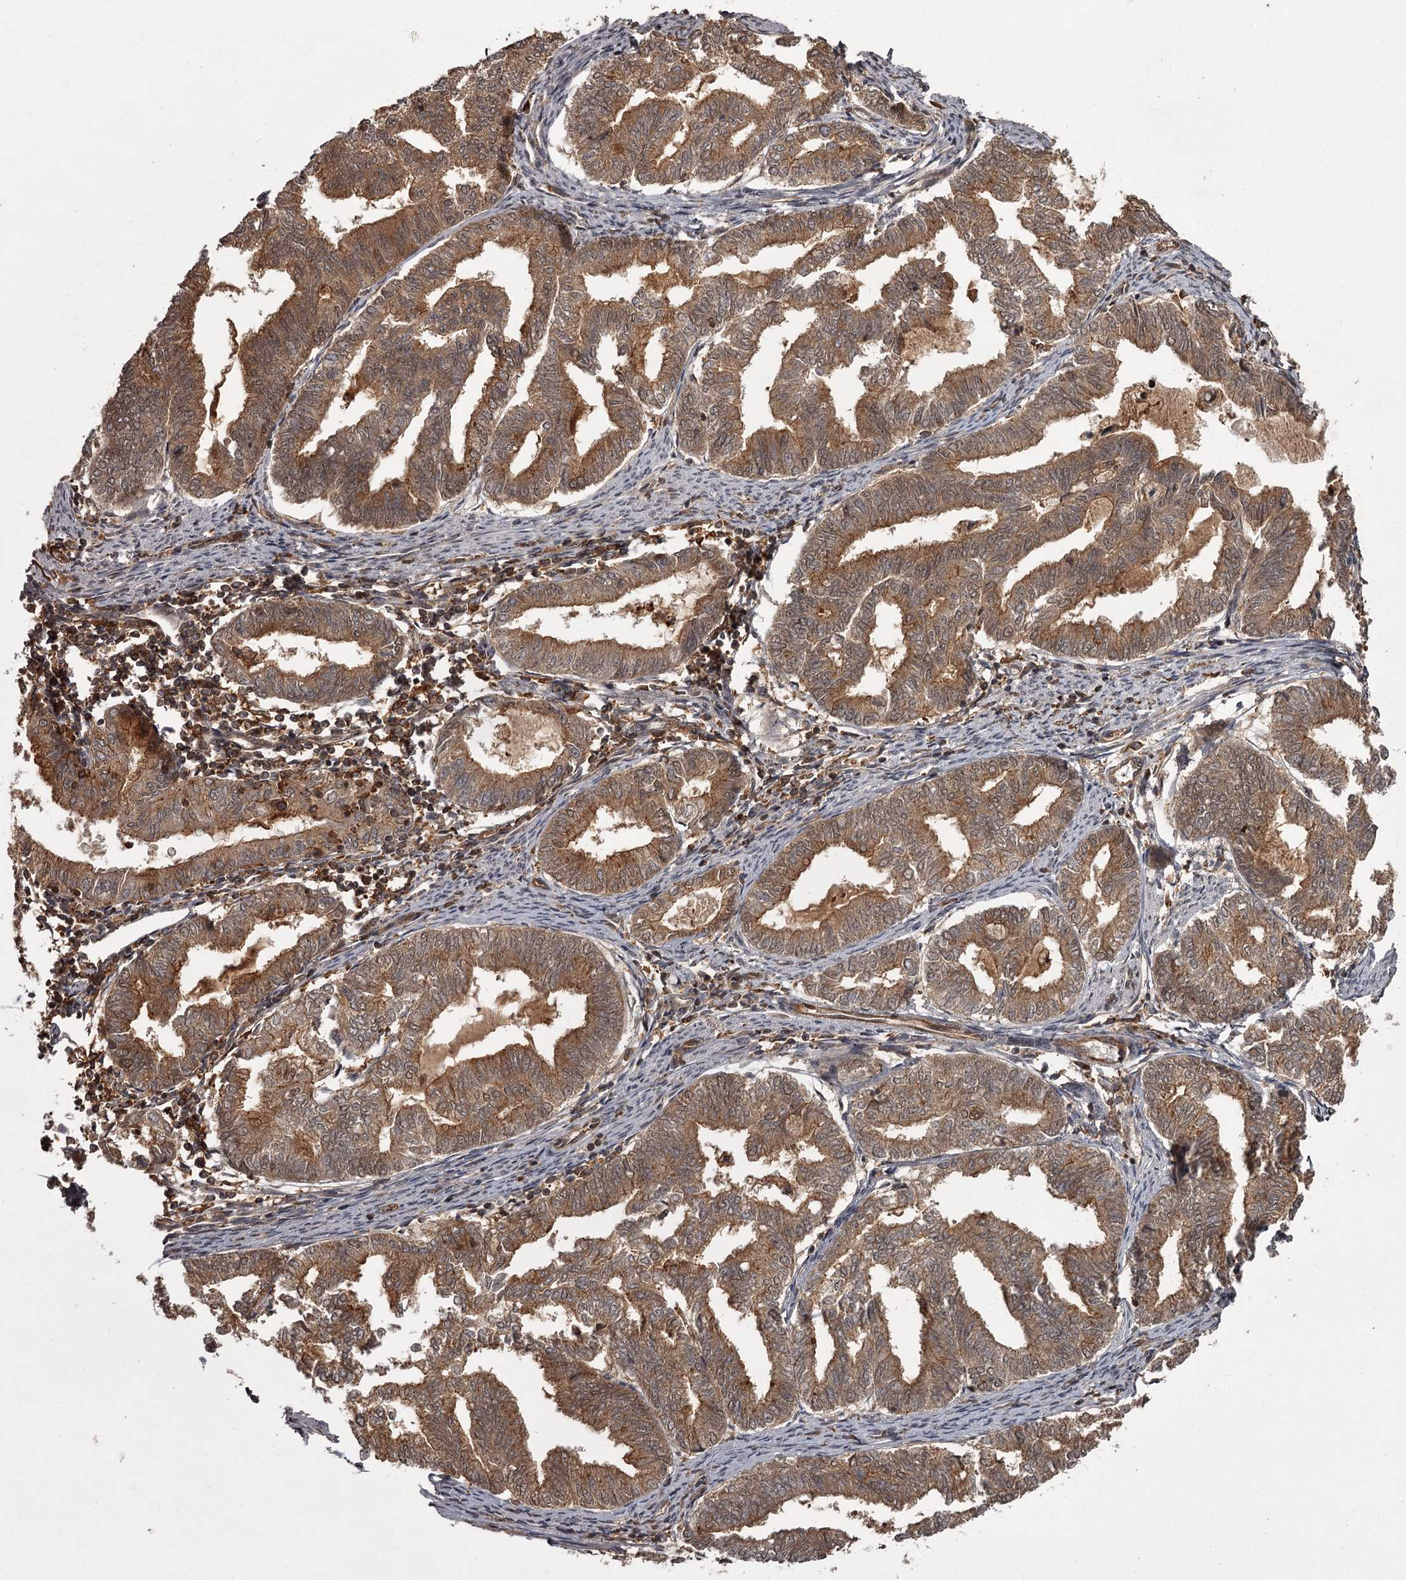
{"staining": {"intensity": "moderate", "quantity": ">75%", "location": "cytoplasmic/membranous"}, "tissue": "endometrial cancer", "cell_type": "Tumor cells", "image_type": "cancer", "snomed": [{"axis": "morphology", "description": "Adenocarcinoma, NOS"}, {"axis": "topography", "description": "Endometrium"}], "caption": "A brown stain labels moderate cytoplasmic/membranous positivity of a protein in human endometrial cancer tumor cells.", "gene": "TBC1D23", "patient": {"sex": "female", "age": 79}}